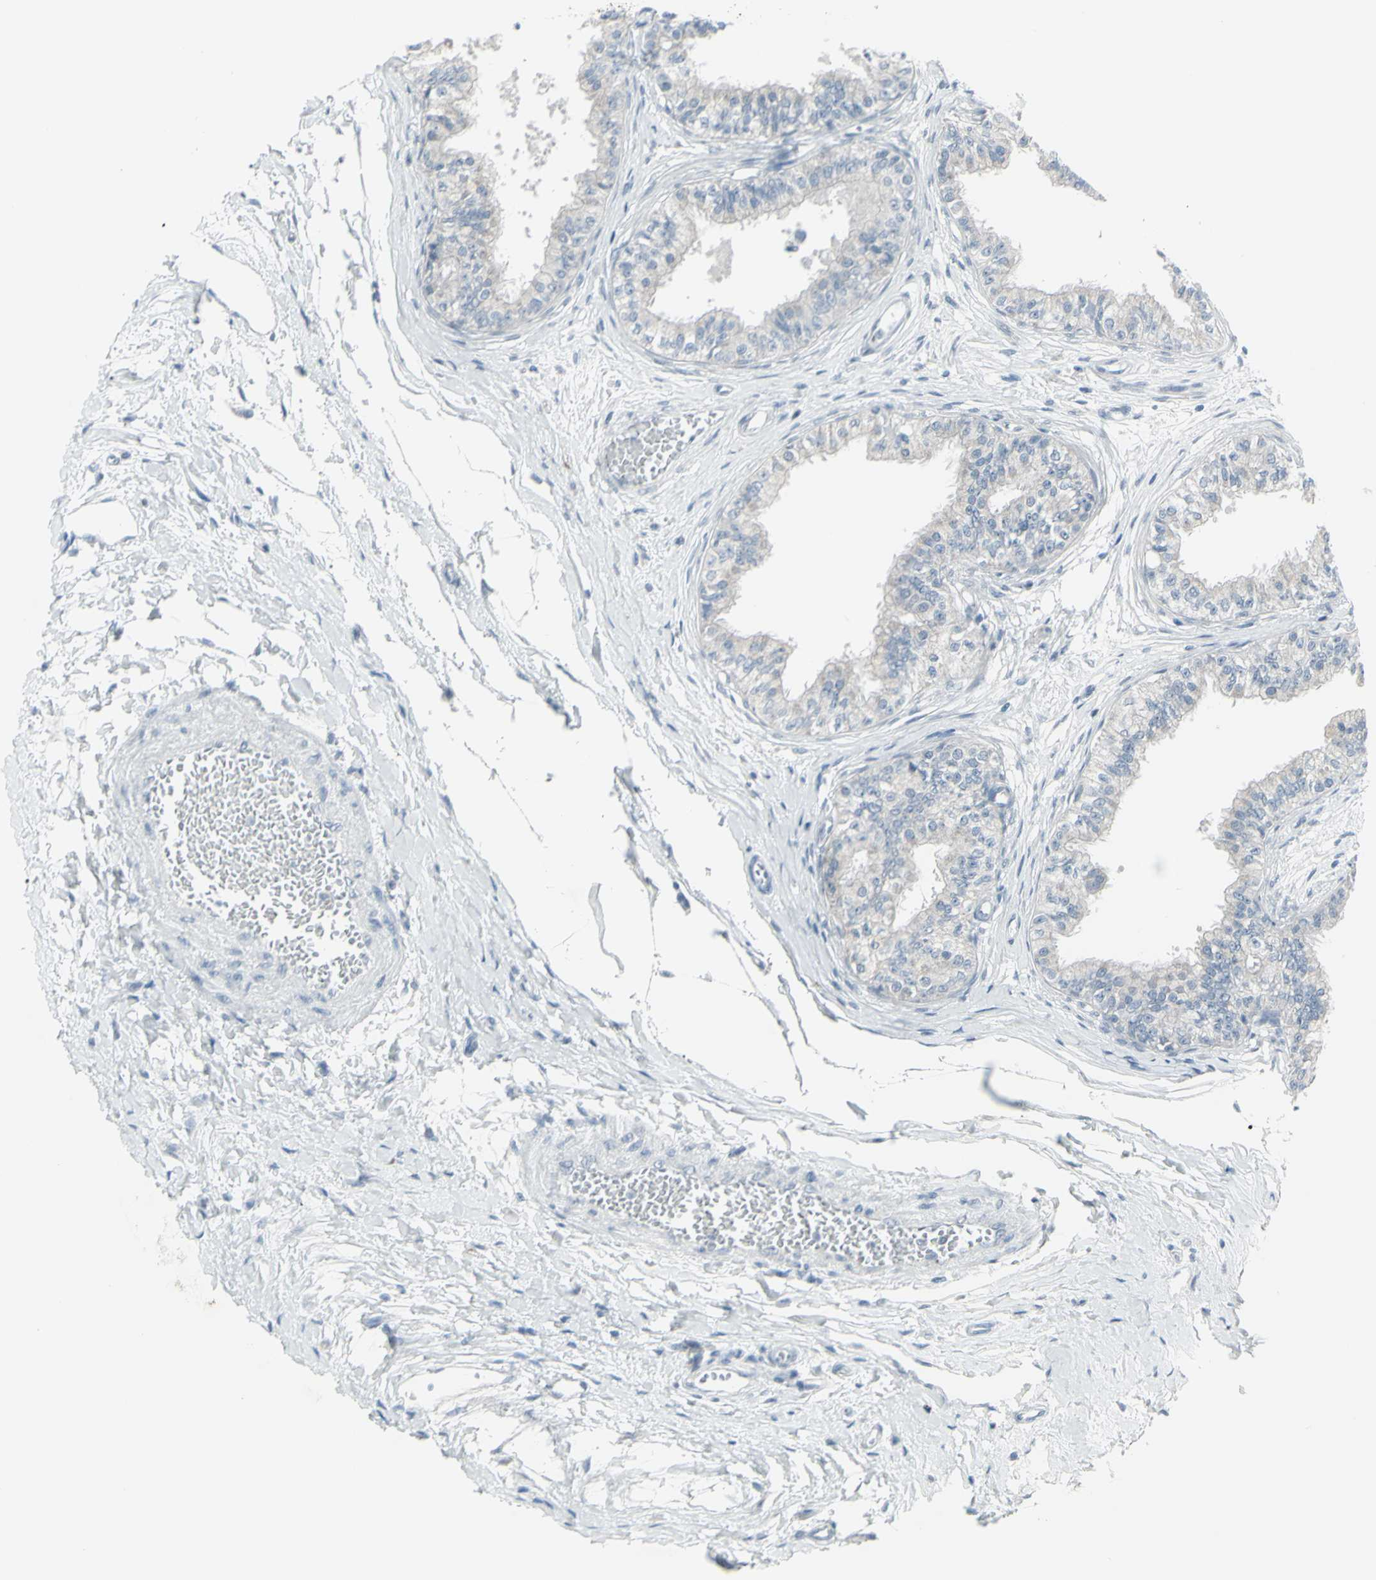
{"staining": {"intensity": "weak", "quantity": "<25%", "location": "cytoplasmic/membranous"}, "tissue": "epididymis", "cell_type": "Glandular cells", "image_type": "normal", "snomed": [{"axis": "morphology", "description": "Normal tissue, NOS"}, {"axis": "morphology", "description": "Adenocarcinoma, metastatic, NOS"}, {"axis": "topography", "description": "Testis"}, {"axis": "topography", "description": "Epididymis"}], "caption": "The IHC photomicrograph has no significant expression in glandular cells of epididymis. Nuclei are stained in blue.", "gene": "RAB3A", "patient": {"sex": "male", "age": 26}}